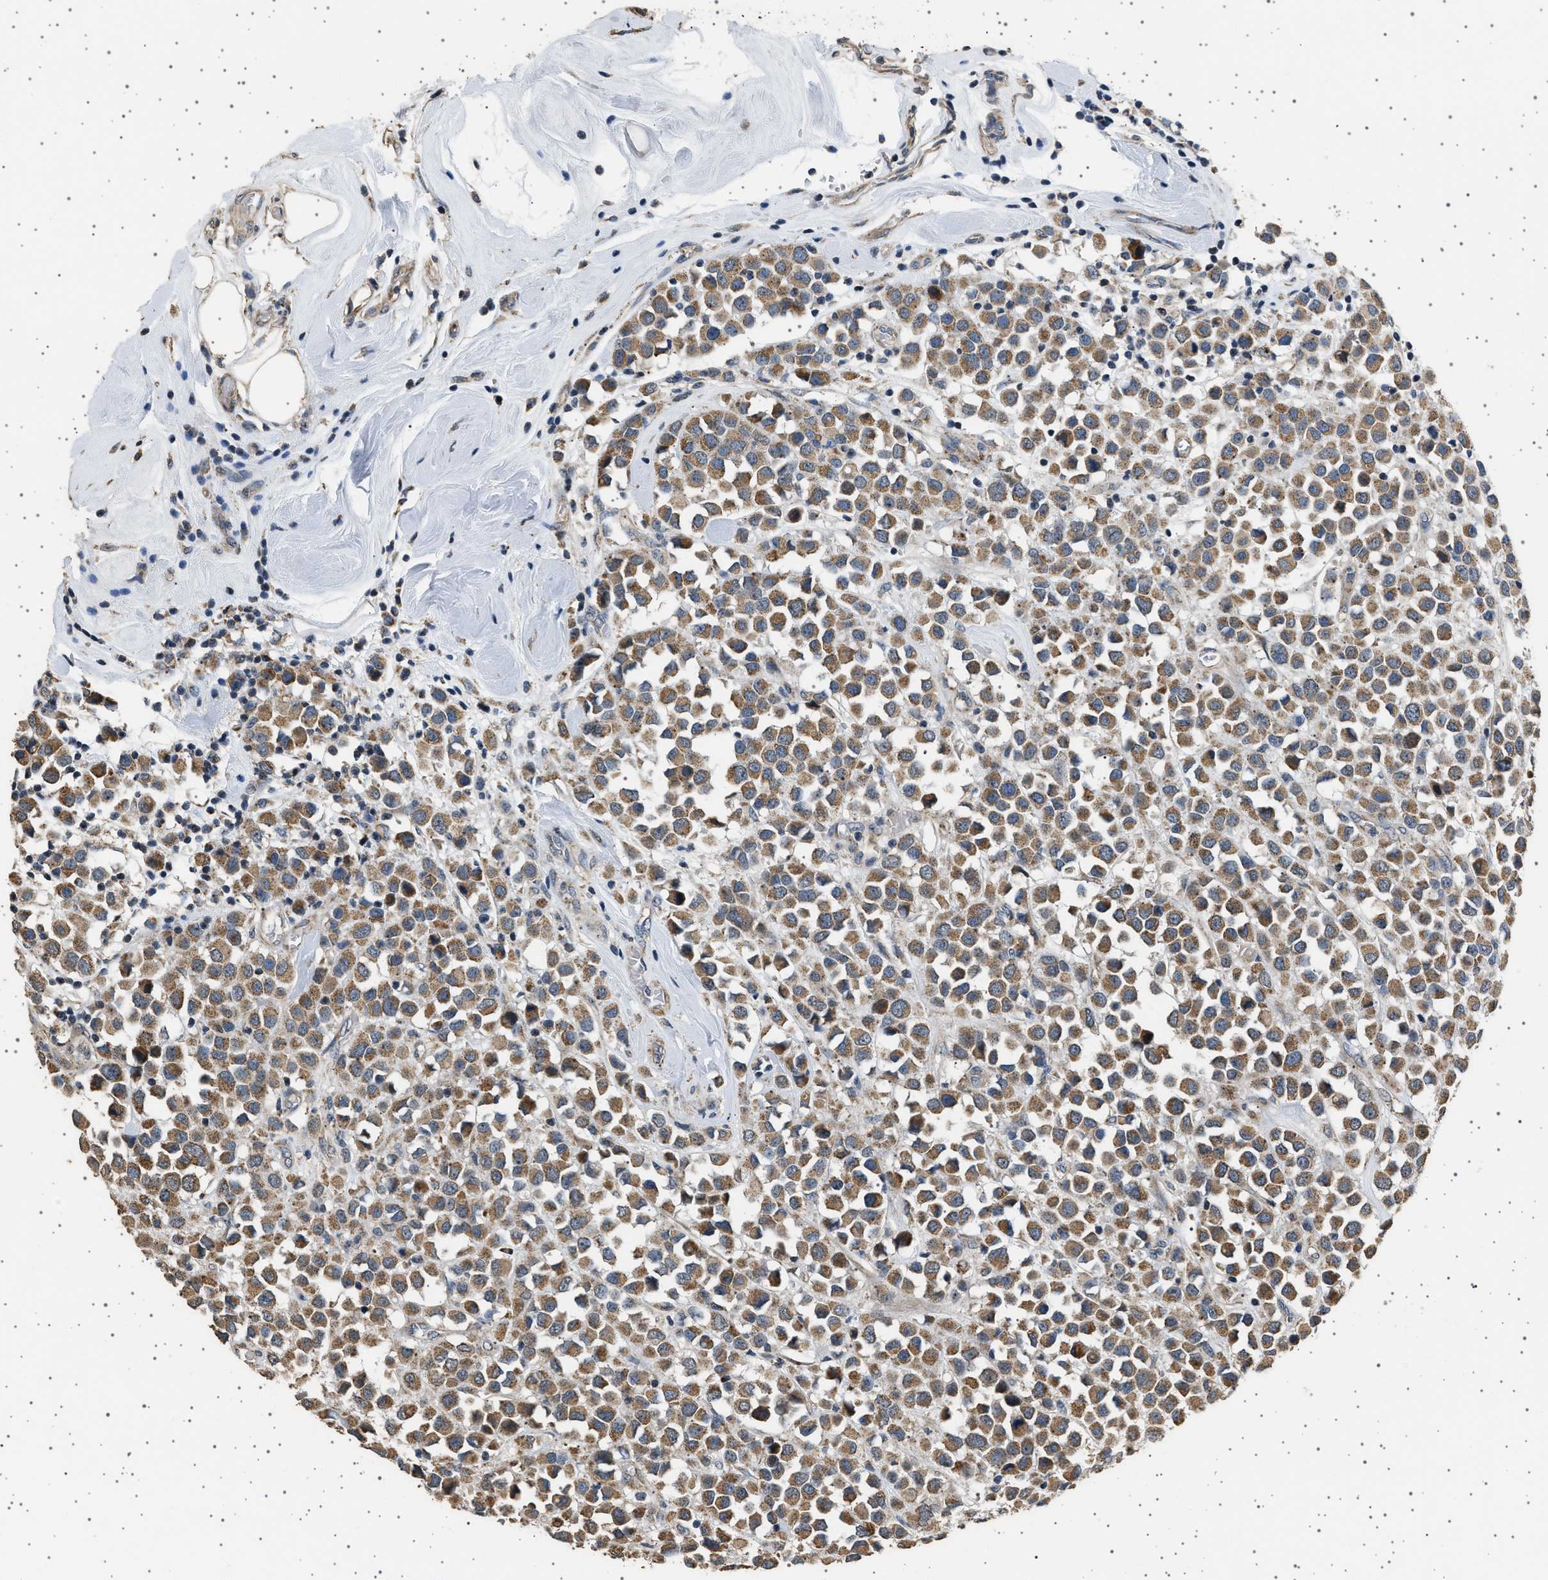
{"staining": {"intensity": "moderate", "quantity": ">75%", "location": "cytoplasmic/membranous"}, "tissue": "breast cancer", "cell_type": "Tumor cells", "image_type": "cancer", "snomed": [{"axis": "morphology", "description": "Duct carcinoma"}, {"axis": "topography", "description": "Breast"}], "caption": "Immunohistochemistry photomicrograph of neoplastic tissue: human breast cancer (intraductal carcinoma) stained using IHC demonstrates medium levels of moderate protein expression localized specifically in the cytoplasmic/membranous of tumor cells, appearing as a cytoplasmic/membranous brown color.", "gene": "KCNA4", "patient": {"sex": "female", "age": 61}}